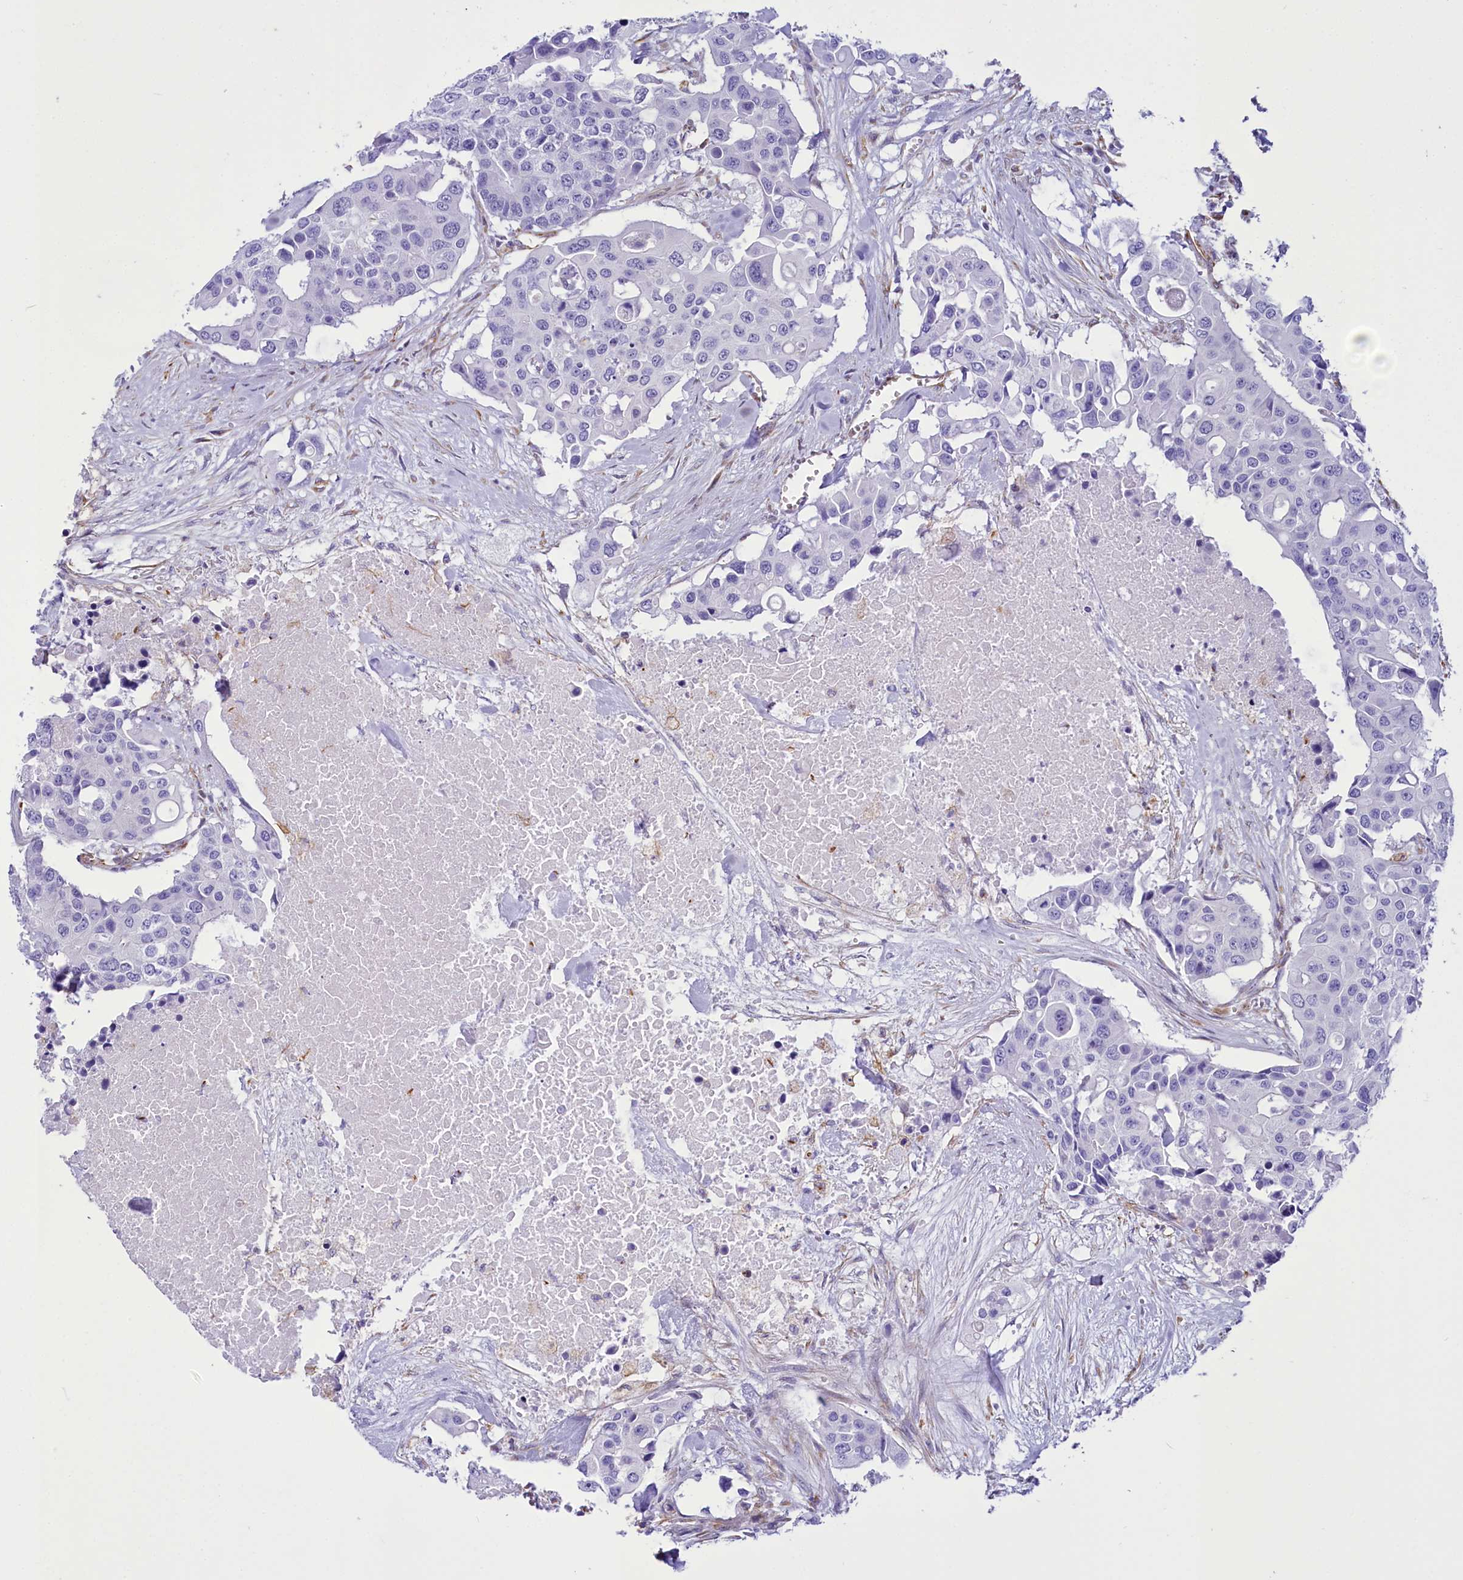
{"staining": {"intensity": "negative", "quantity": "none", "location": "none"}, "tissue": "colorectal cancer", "cell_type": "Tumor cells", "image_type": "cancer", "snomed": [{"axis": "morphology", "description": "Adenocarcinoma, NOS"}, {"axis": "topography", "description": "Colon"}], "caption": "Protein analysis of adenocarcinoma (colorectal) displays no significant staining in tumor cells.", "gene": "CD99", "patient": {"sex": "male", "age": 77}}